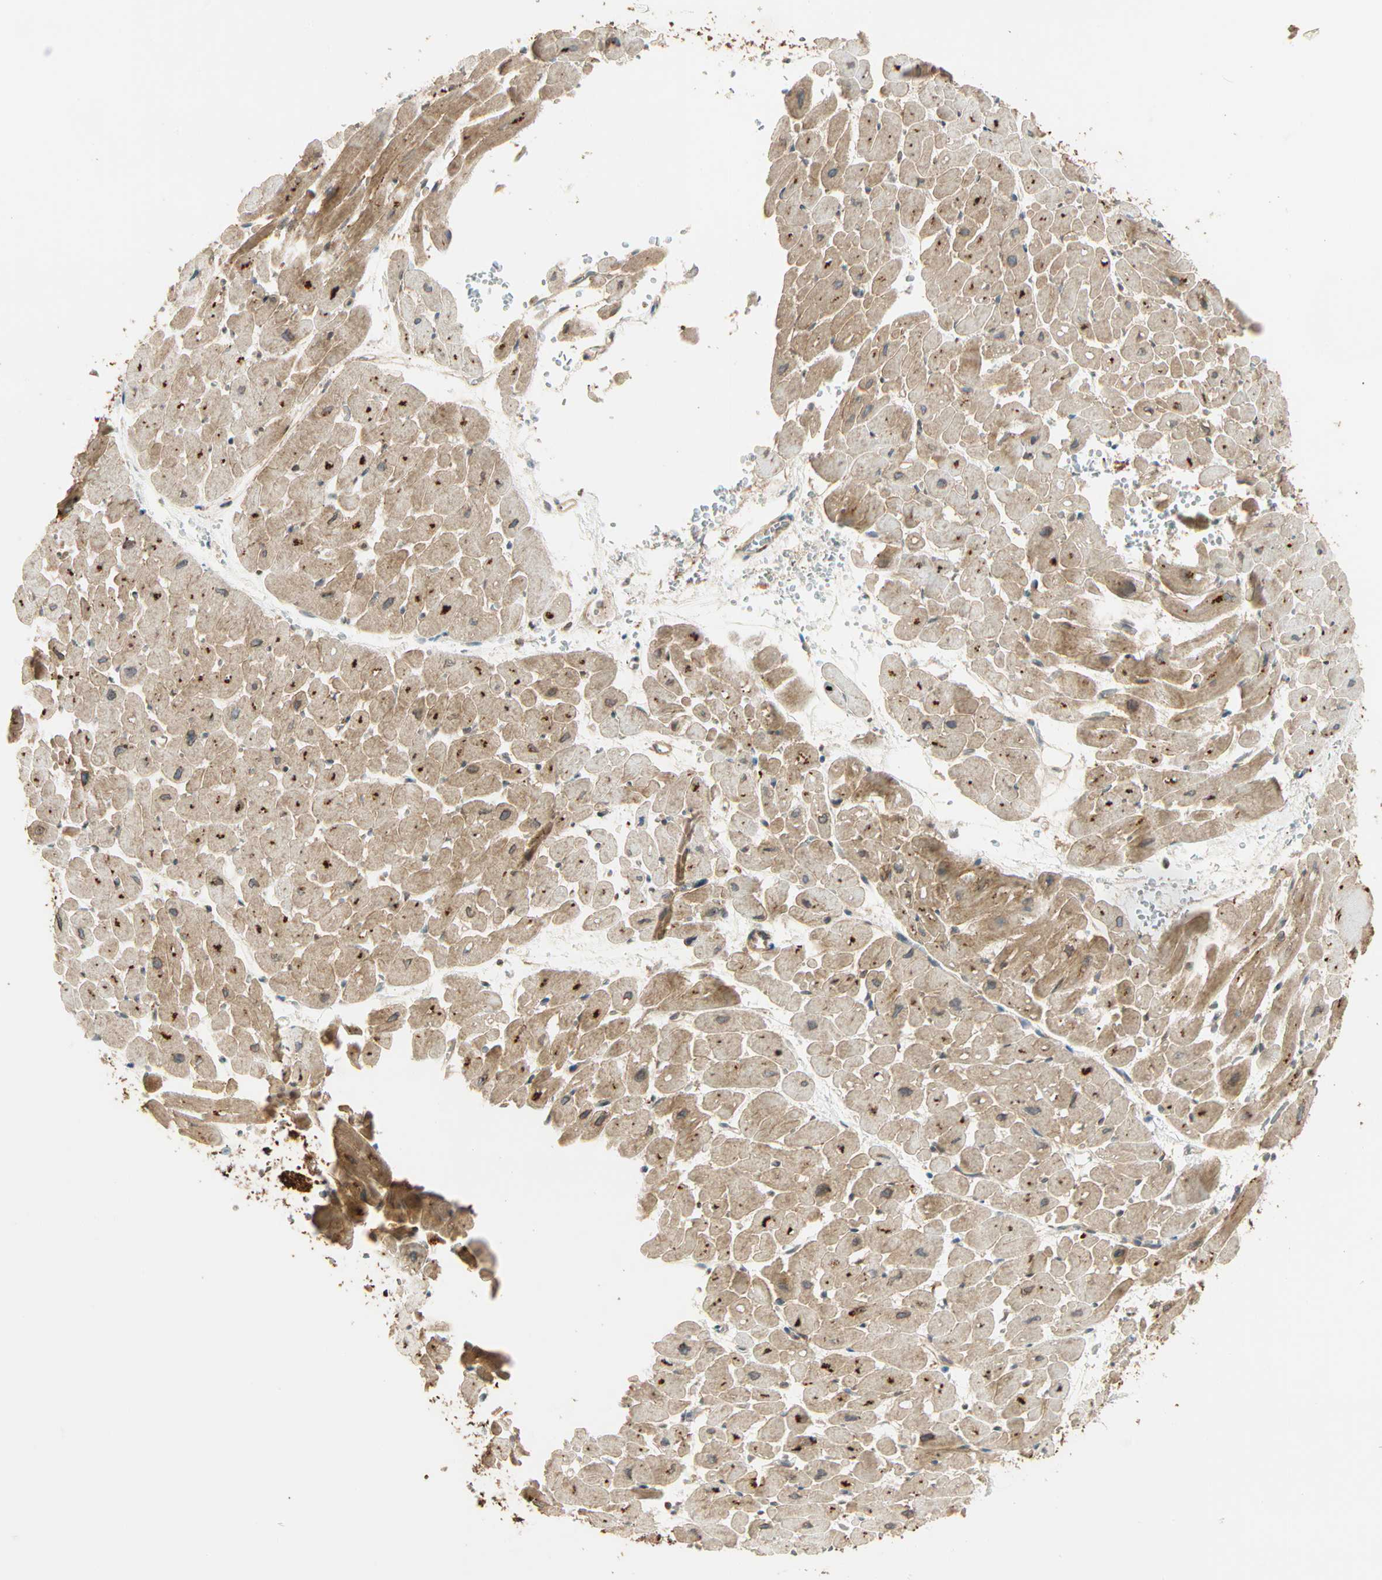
{"staining": {"intensity": "strong", "quantity": ">75%", "location": "cytoplasmic/membranous,nuclear"}, "tissue": "heart muscle", "cell_type": "Cardiomyocytes", "image_type": "normal", "snomed": [{"axis": "morphology", "description": "Normal tissue, NOS"}, {"axis": "topography", "description": "Heart"}], "caption": "A micrograph of heart muscle stained for a protein shows strong cytoplasmic/membranous,nuclear brown staining in cardiomyocytes. (IHC, brightfield microscopy, high magnification).", "gene": "PNPLA6", "patient": {"sex": "male", "age": 45}}